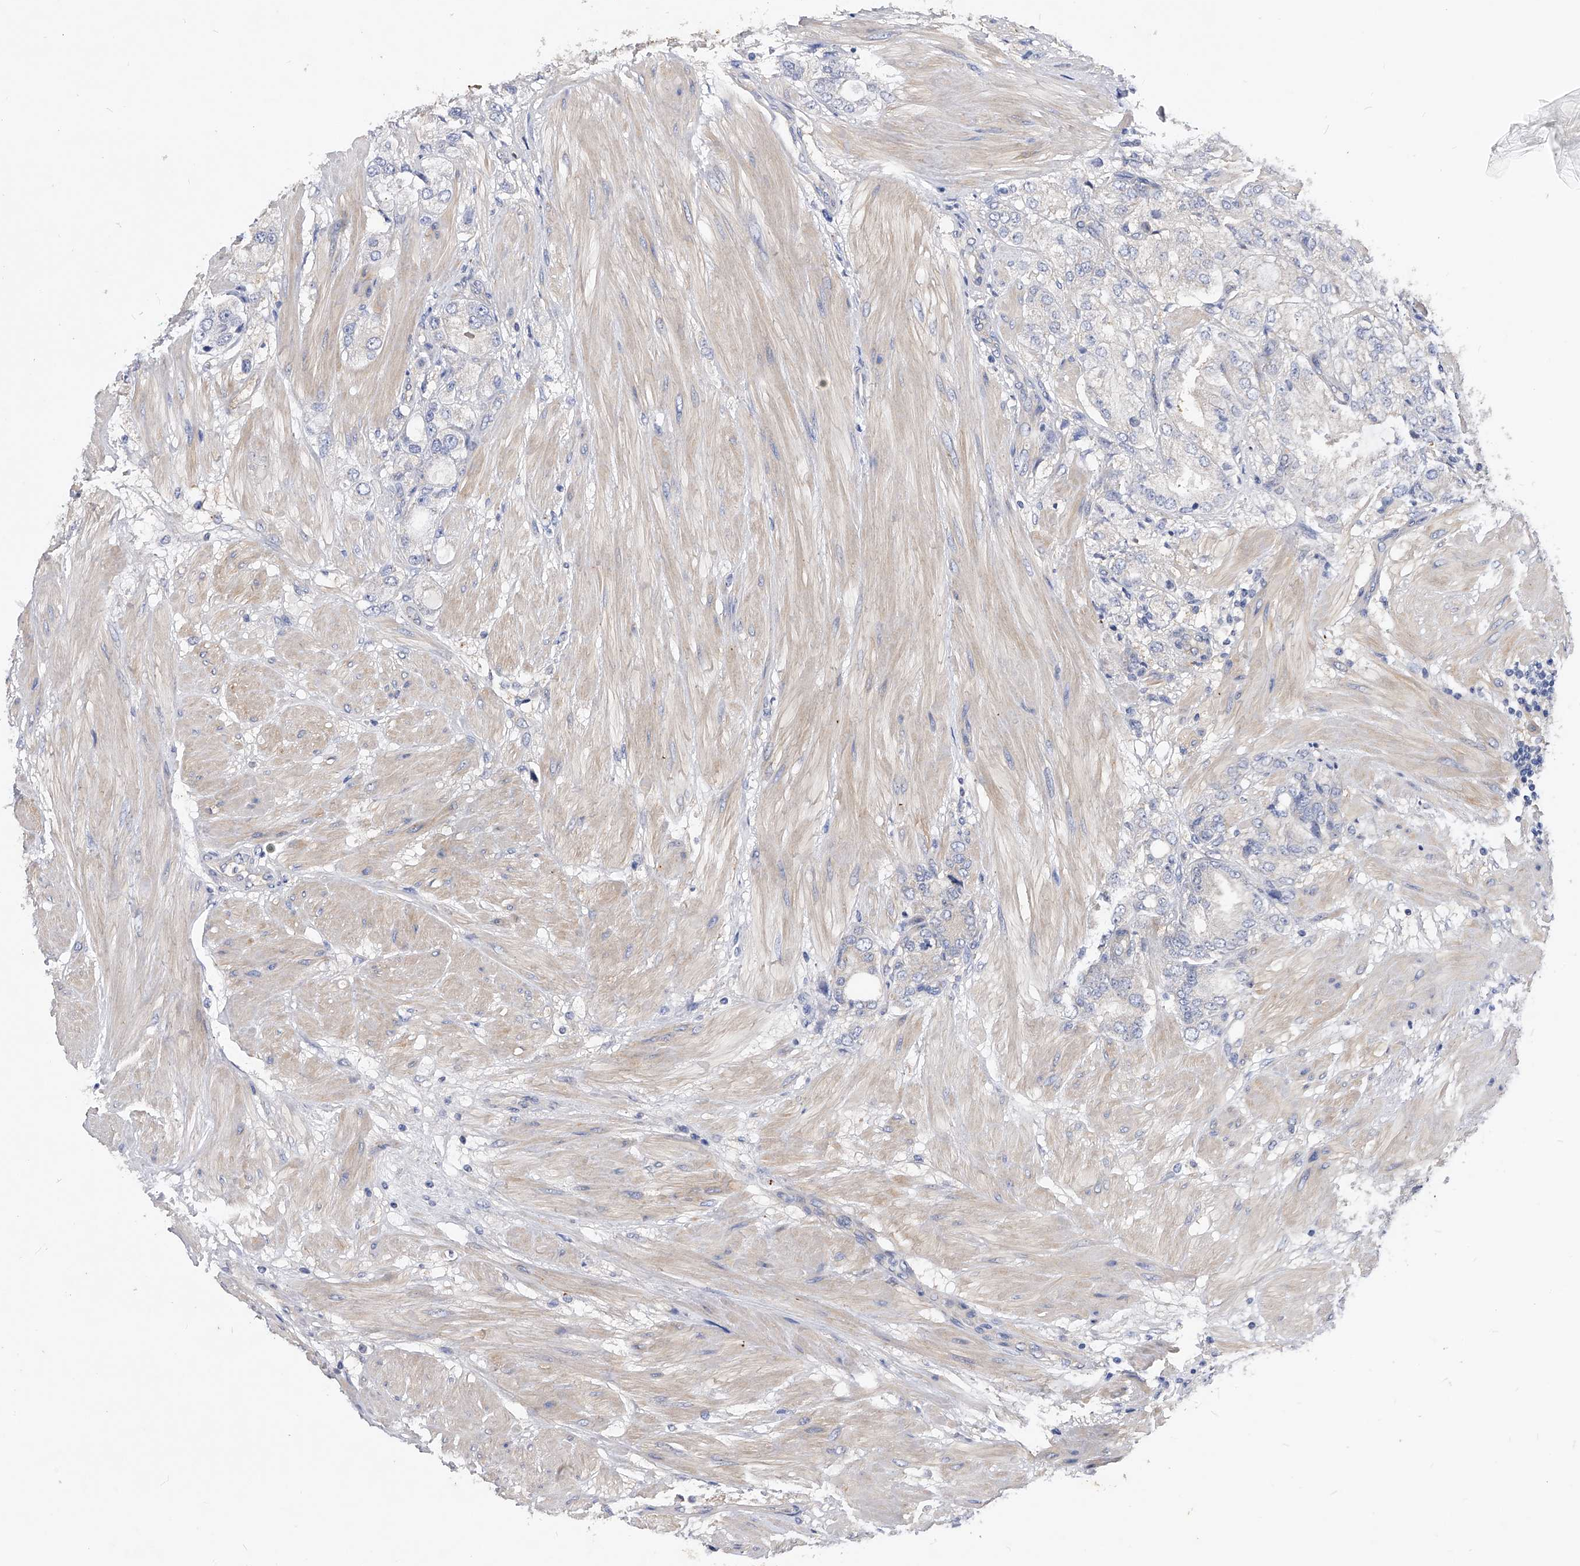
{"staining": {"intensity": "negative", "quantity": "none", "location": "none"}, "tissue": "prostate cancer", "cell_type": "Tumor cells", "image_type": "cancer", "snomed": [{"axis": "morphology", "description": "Adenocarcinoma, High grade"}, {"axis": "topography", "description": "Prostate"}], "caption": "The photomicrograph shows no significant staining in tumor cells of adenocarcinoma (high-grade) (prostate).", "gene": "PPP5C", "patient": {"sex": "male", "age": 50}}